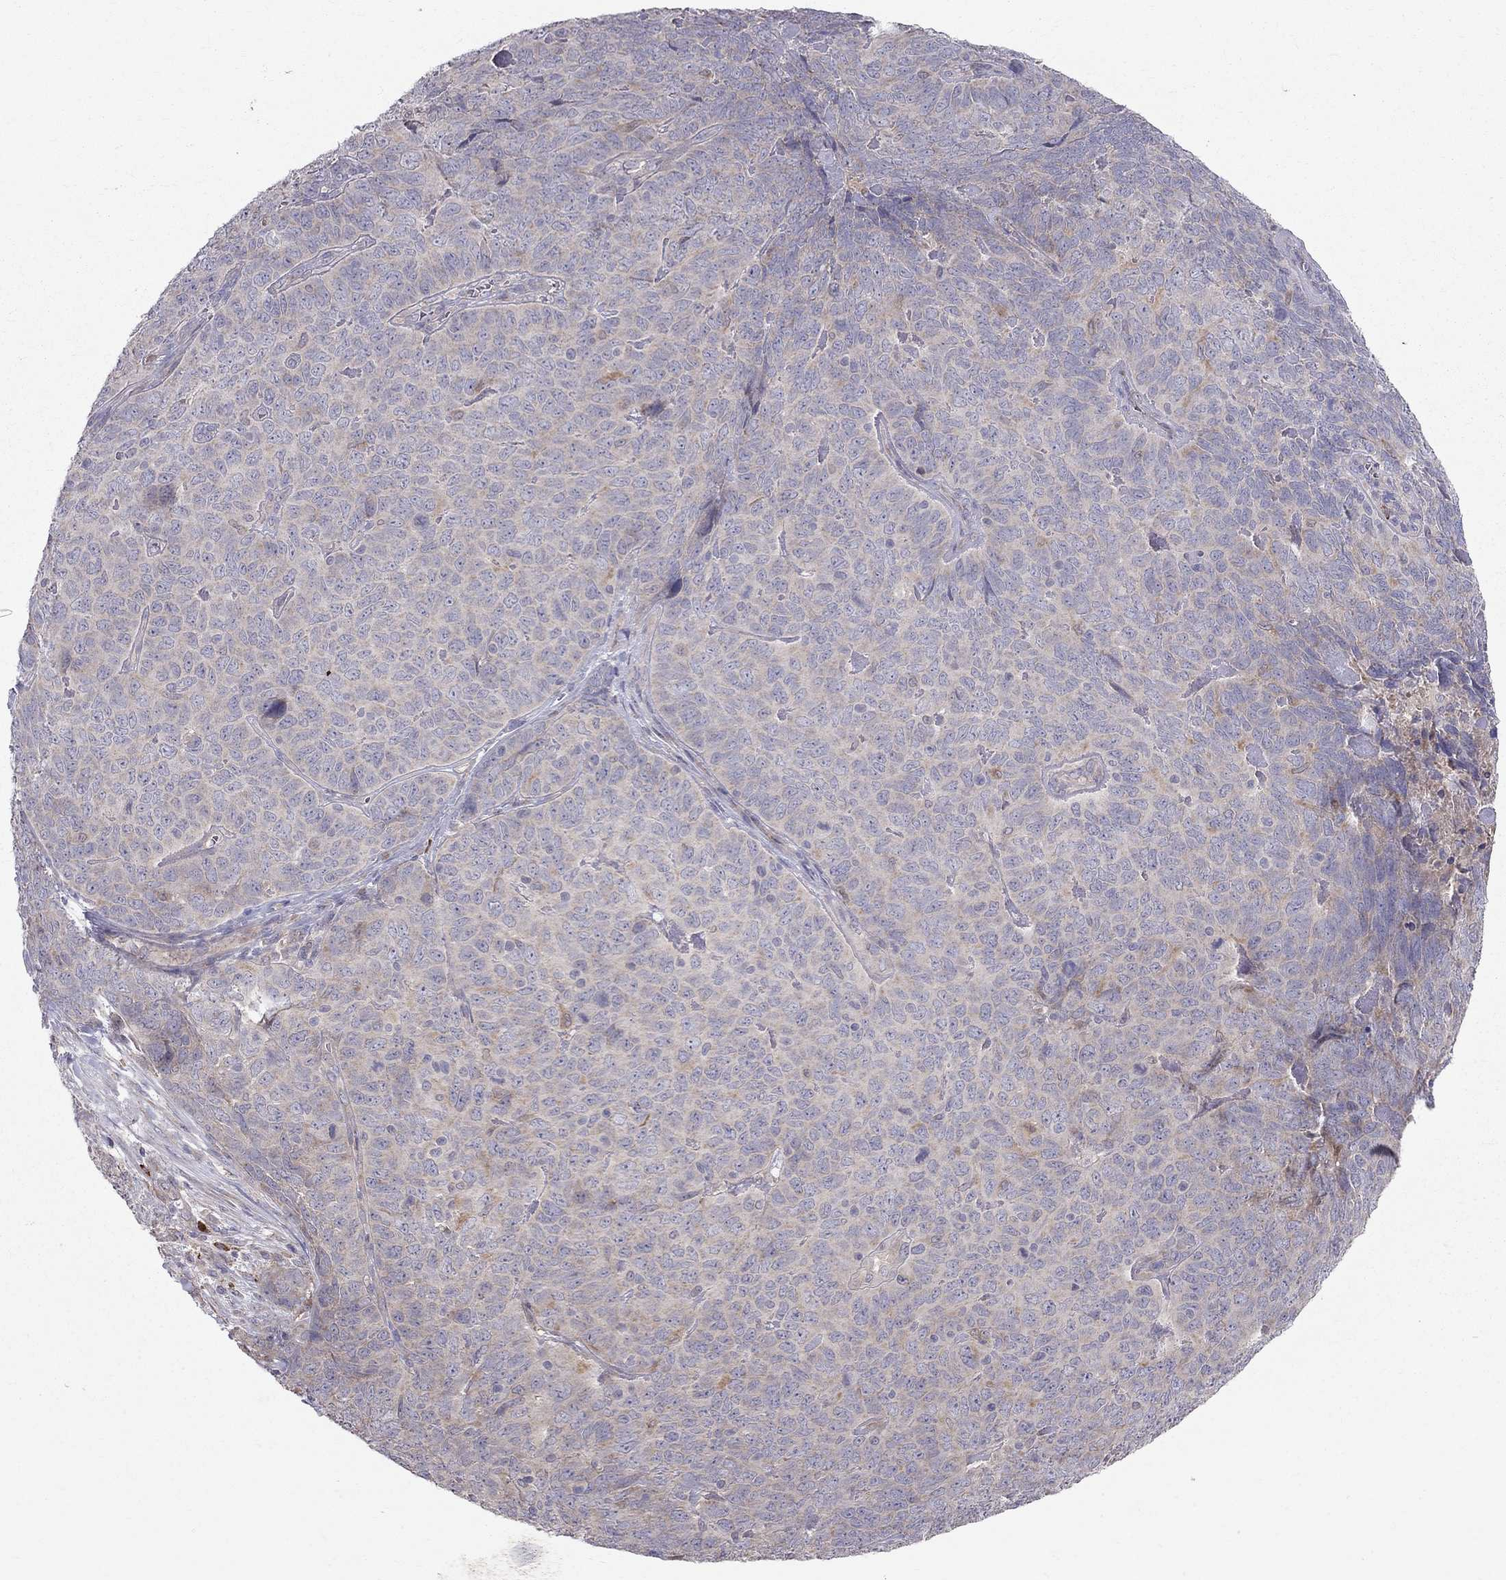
{"staining": {"intensity": "negative", "quantity": "none", "location": "none"}, "tissue": "skin cancer", "cell_type": "Tumor cells", "image_type": "cancer", "snomed": [{"axis": "morphology", "description": "Squamous cell carcinoma, NOS"}, {"axis": "topography", "description": "Skin"}, {"axis": "topography", "description": "Anal"}], "caption": "Protein analysis of skin squamous cell carcinoma exhibits no significant staining in tumor cells. (DAB (3,3'-diaminobenzidine) IHC, high magnification).", "gene": "PIK3CG", "patient": {"sex": "female", "age": 51}}